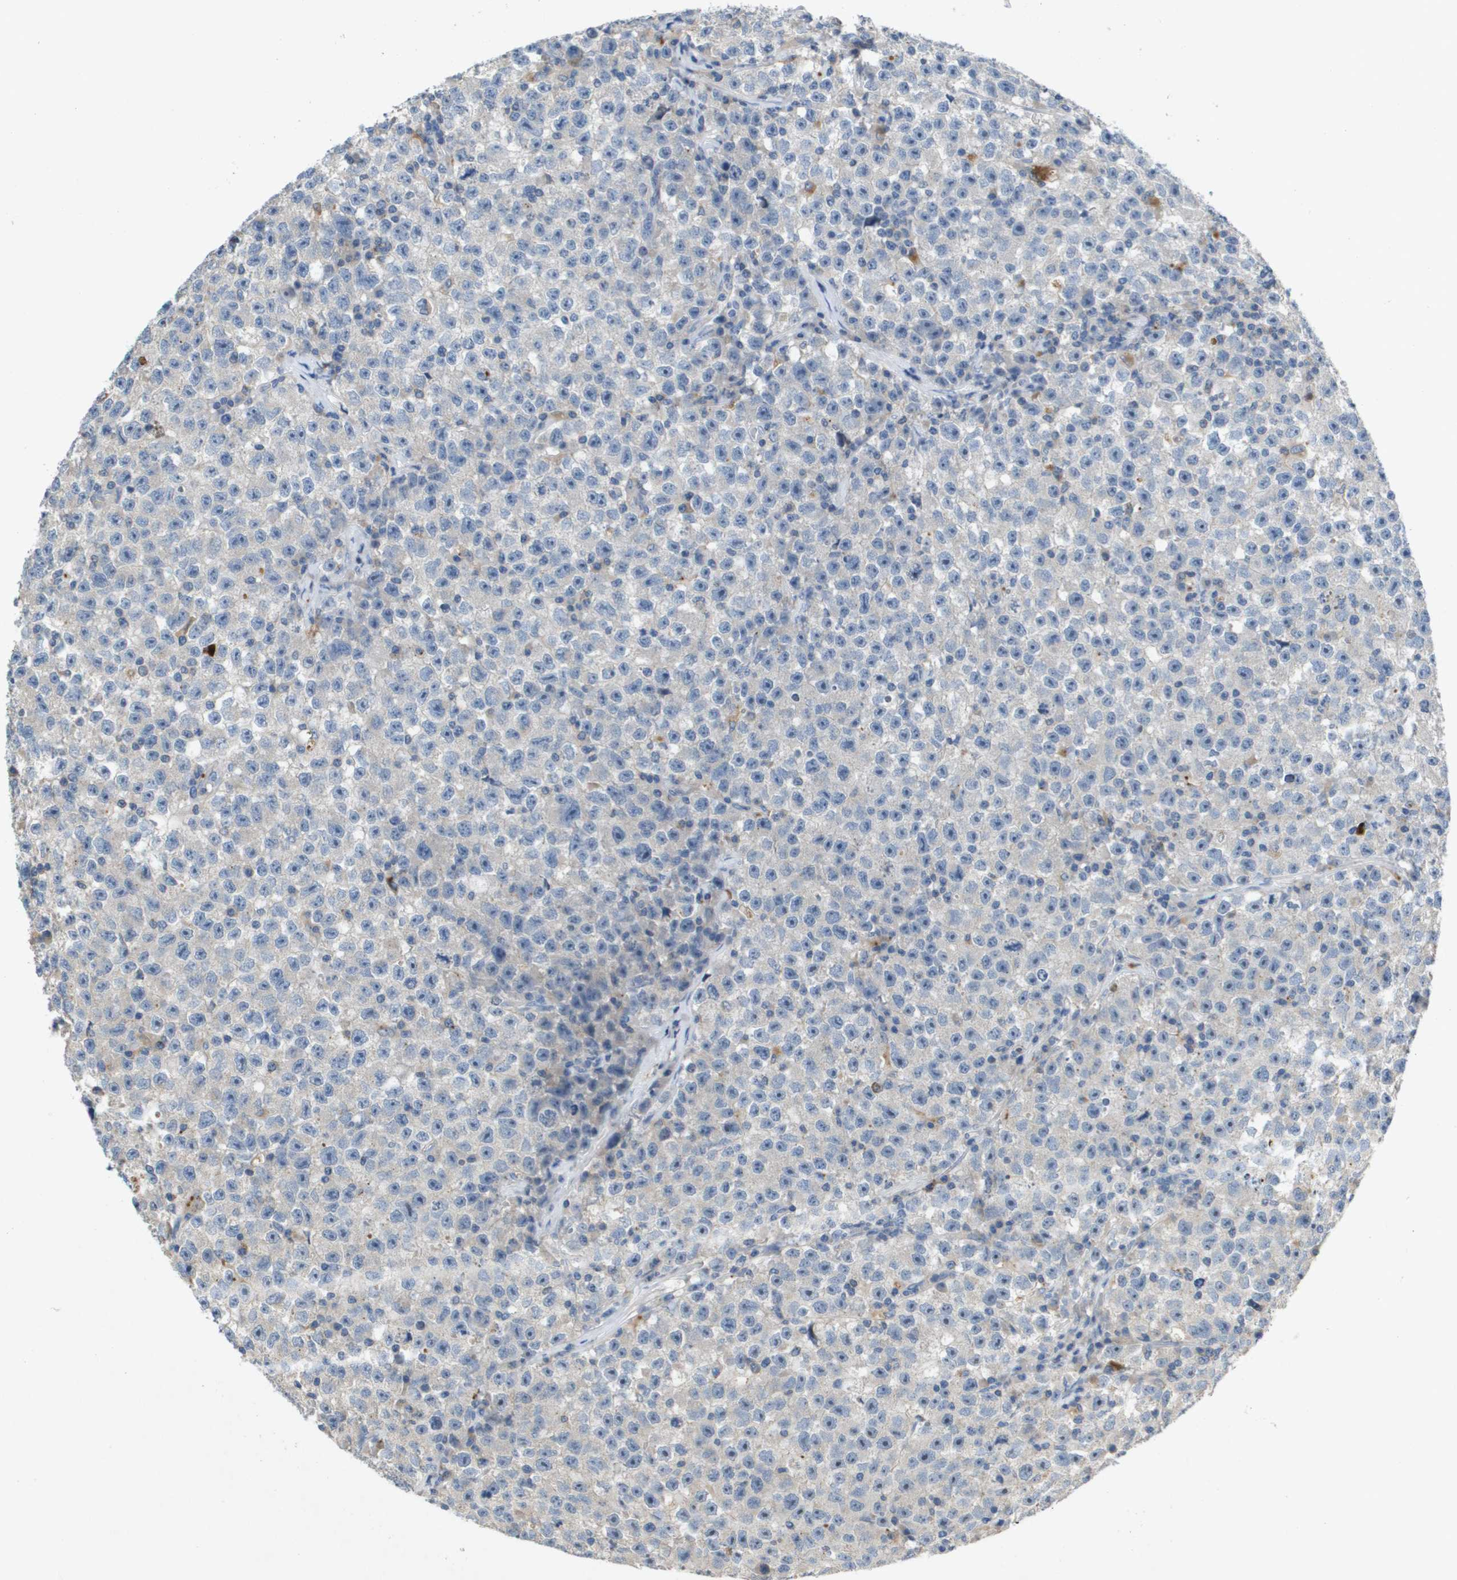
{"staining": {"intensity": "negative", "quantity": "none", "location": "none"}, "tissue": "testis cancer", "cell_type": "Tumor cells", "image_type": "cancer", "snomed": [{"axis": "morphology", "description": "Seminoma, NOS"}, {"axis": "topography", "description": "Testis"}], "caption": "High power microscopy micrograph of an IHC image of testis seminoma, revealing no significant positivity in tumor cells.", "gene": "B3GNT5", "patient": {"sex": "male", "age": 22}}